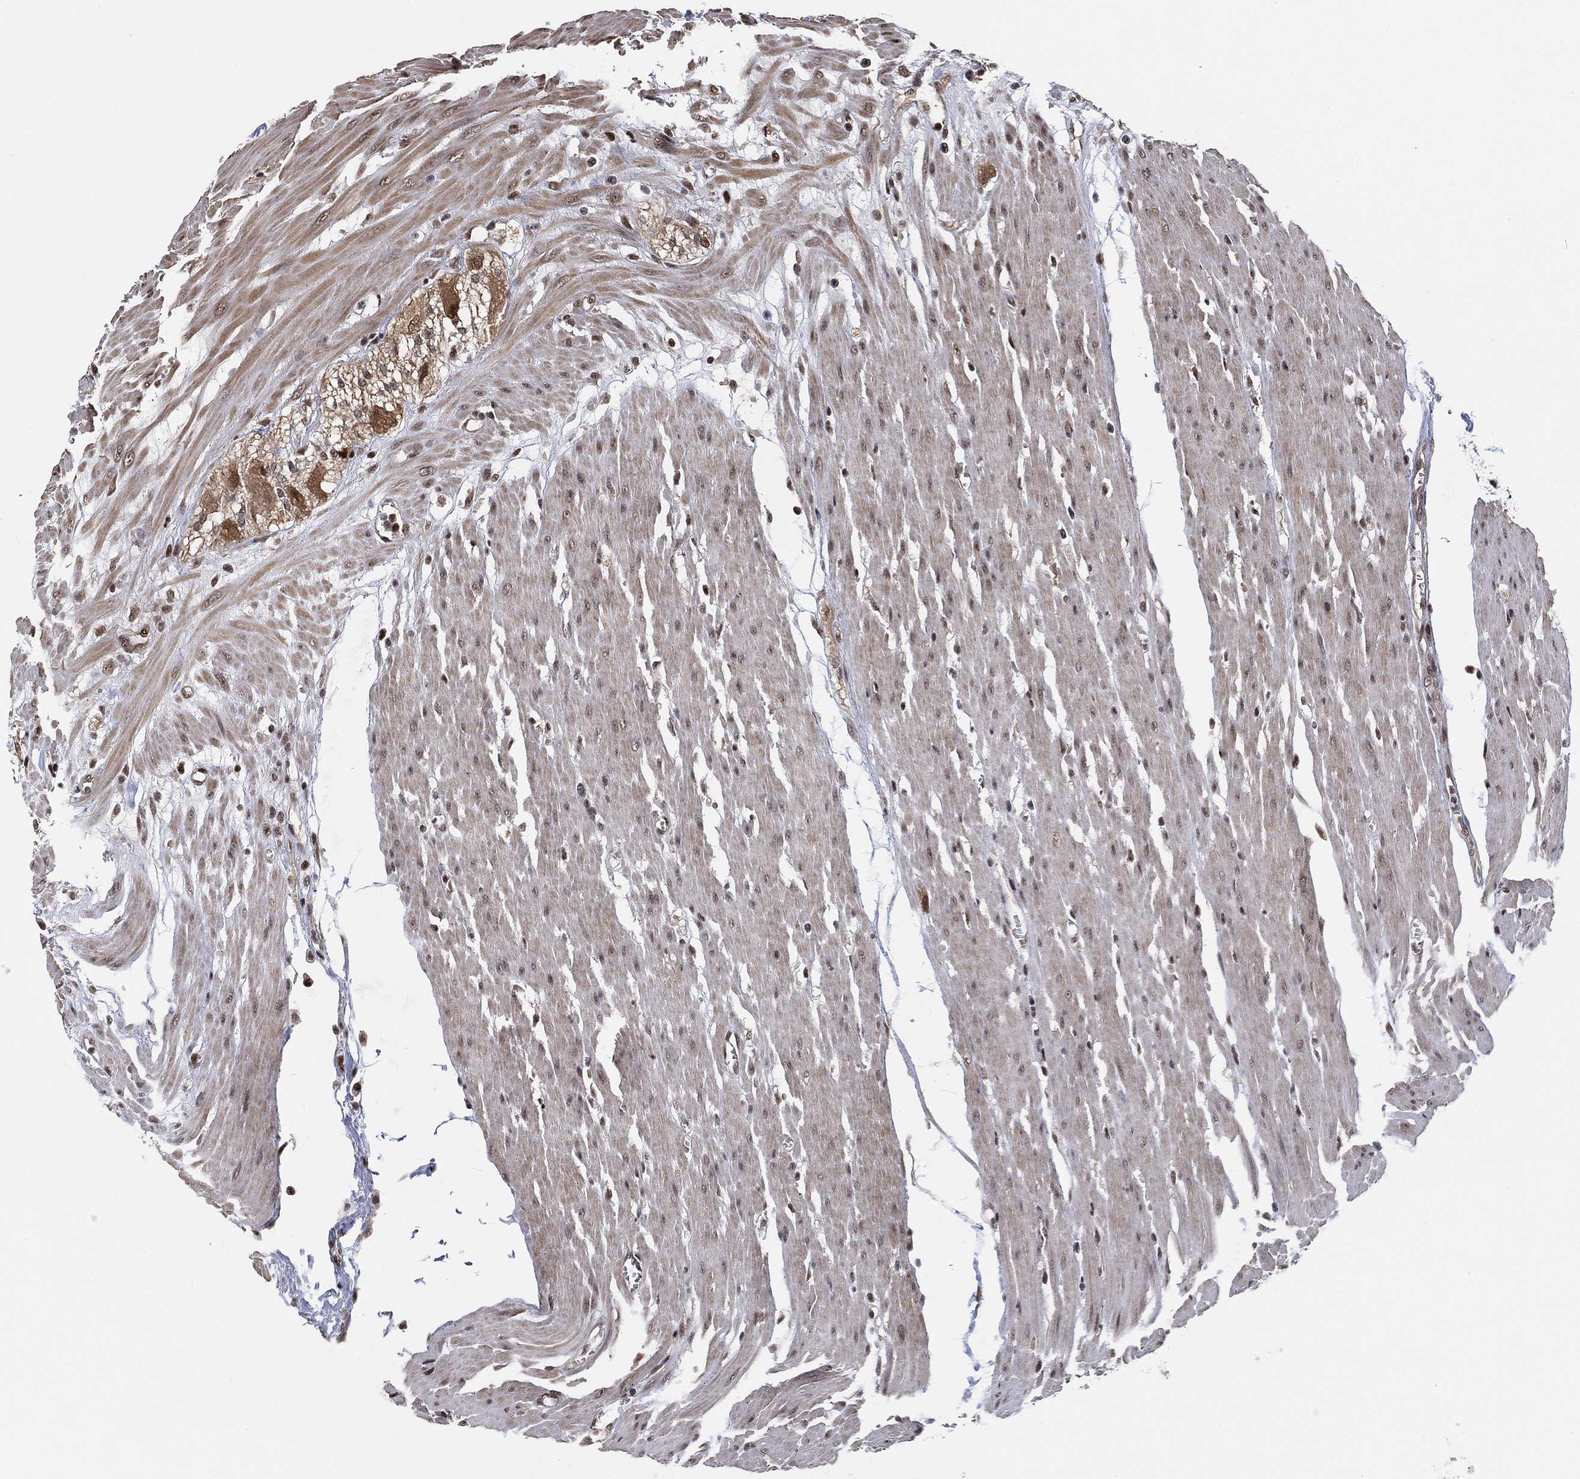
{"staining": {"intensity": "moderate", "quantity": "<25%", "location": "nuclear"}, "tissue": "colon", "cell_type": "Endothelial cells", "image_type": "normal", "snomed": [{"axis": "morphology", "description": "Normal tissue, NOS"}, {"axis": "morphology", "description": "Adenocarcinoma, NOS"}, {"axis": "topography", "description": "Colon"}], "caption": "The image displays immunohistochemical staining of benign colon. There is moderate nuclear expression is appreciated in about <25% of endothelial cells. The staining was performed using DAB to visualize the protein expression in brown, while the nuclei were stained in blue with hematoxylin (Magnification: 20x).", "gene": "ZSCAN30", "patient": {"sex": "male", "age": 65}}